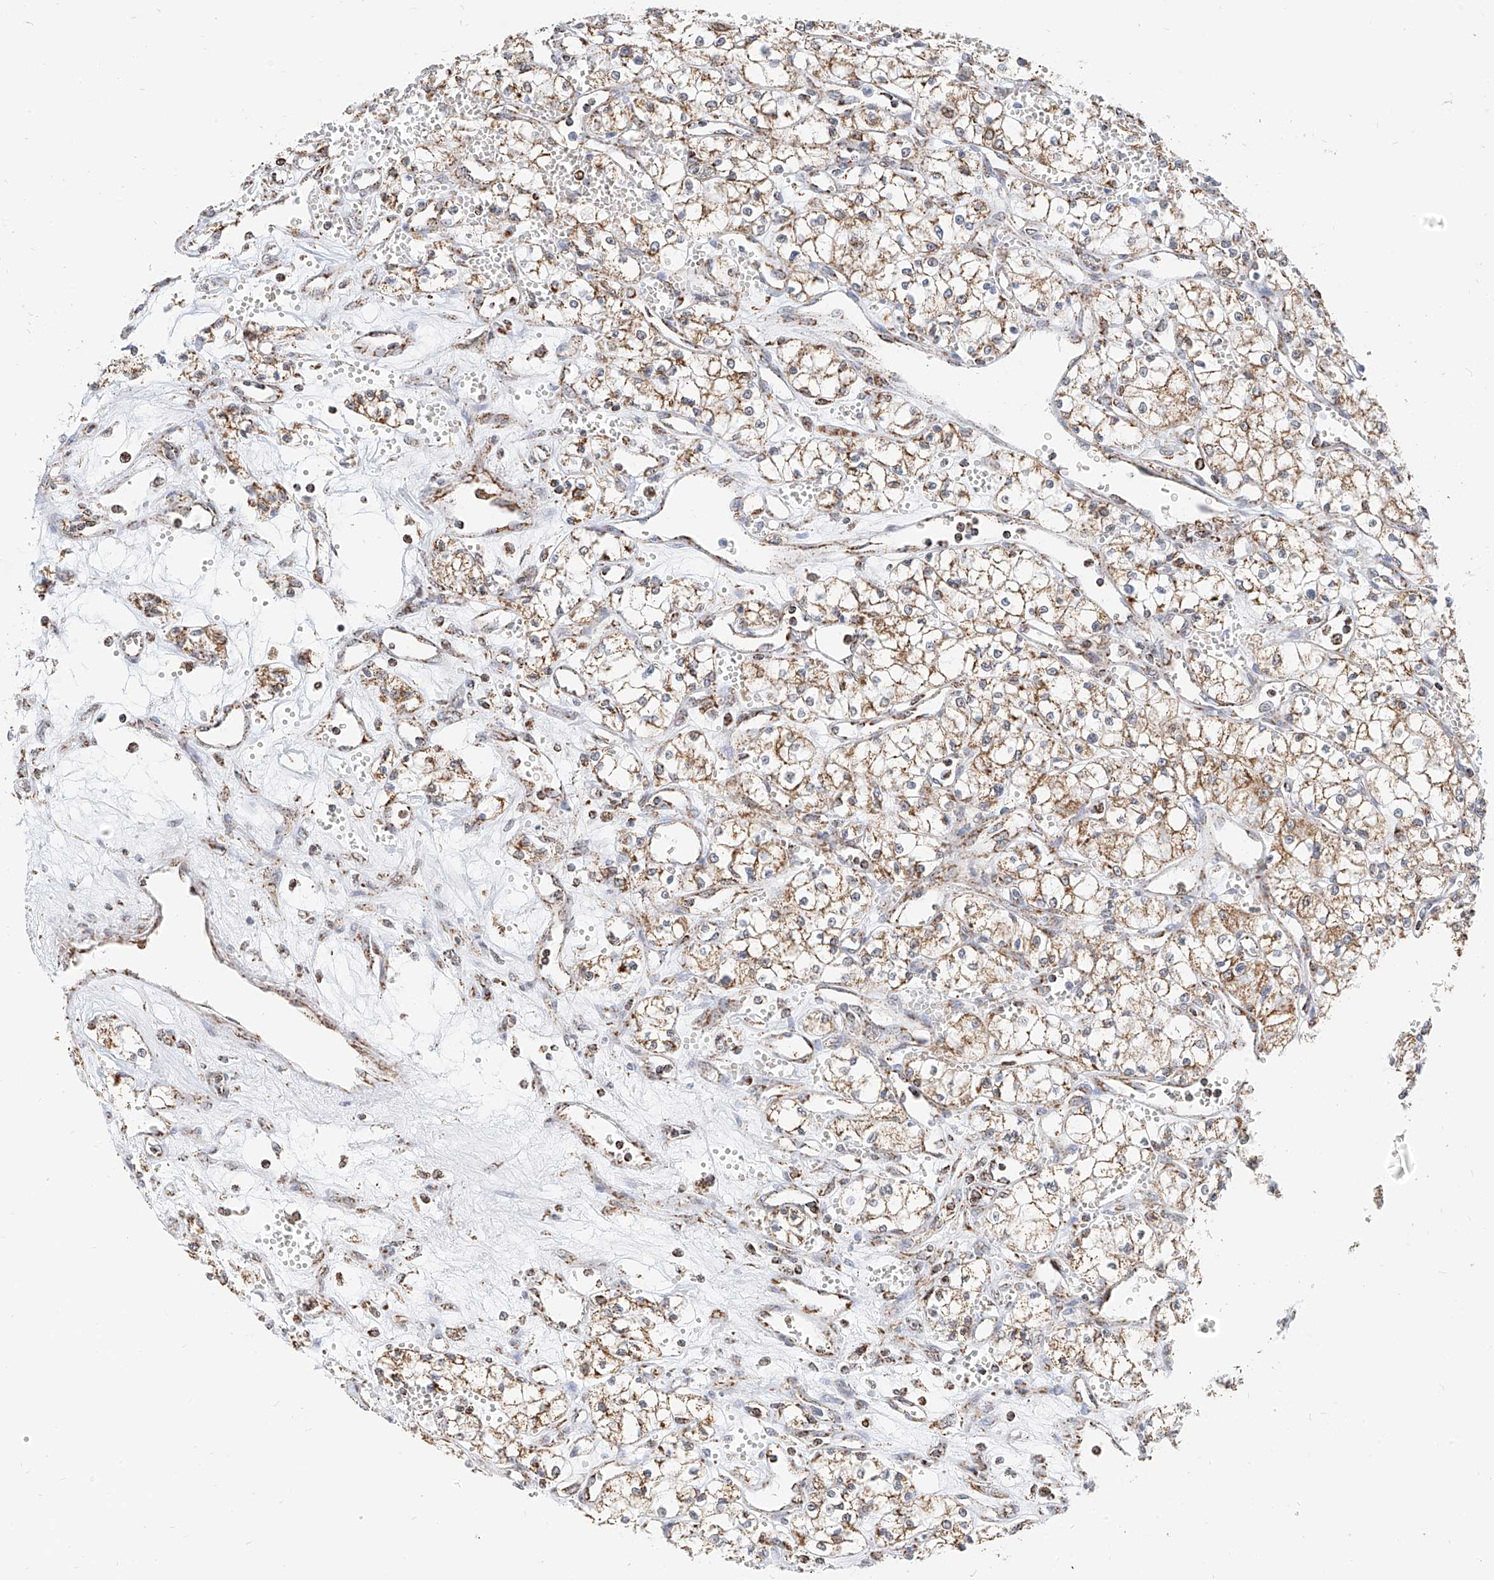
{"staining": {"intensity": "moderate", "quantity": ">75%", "location": "cytoplasmic/membranous"}, "tissue": "renal cancer", "cell_type": "Tumor cells", "image_type": "cancer", "snomed": [{"axis": "morphology", "description": "Adenocarcinoma, NOS"}, {"axis": "topography", "description": "Kidney"}], "caption": "Renal cancer was stained to show a protein in brown. There is medium levels of moderate cytoplasmic/membranous staining in approximately >75% of tumor cells. (Stains: DAB (3,3'-diaminobenzidine) in brown, nuclei in blue, Microscopy: brightfield microscopy at high magnification).", "gene": "NALCN", "patient": {"sex": "male", "age": 59}}